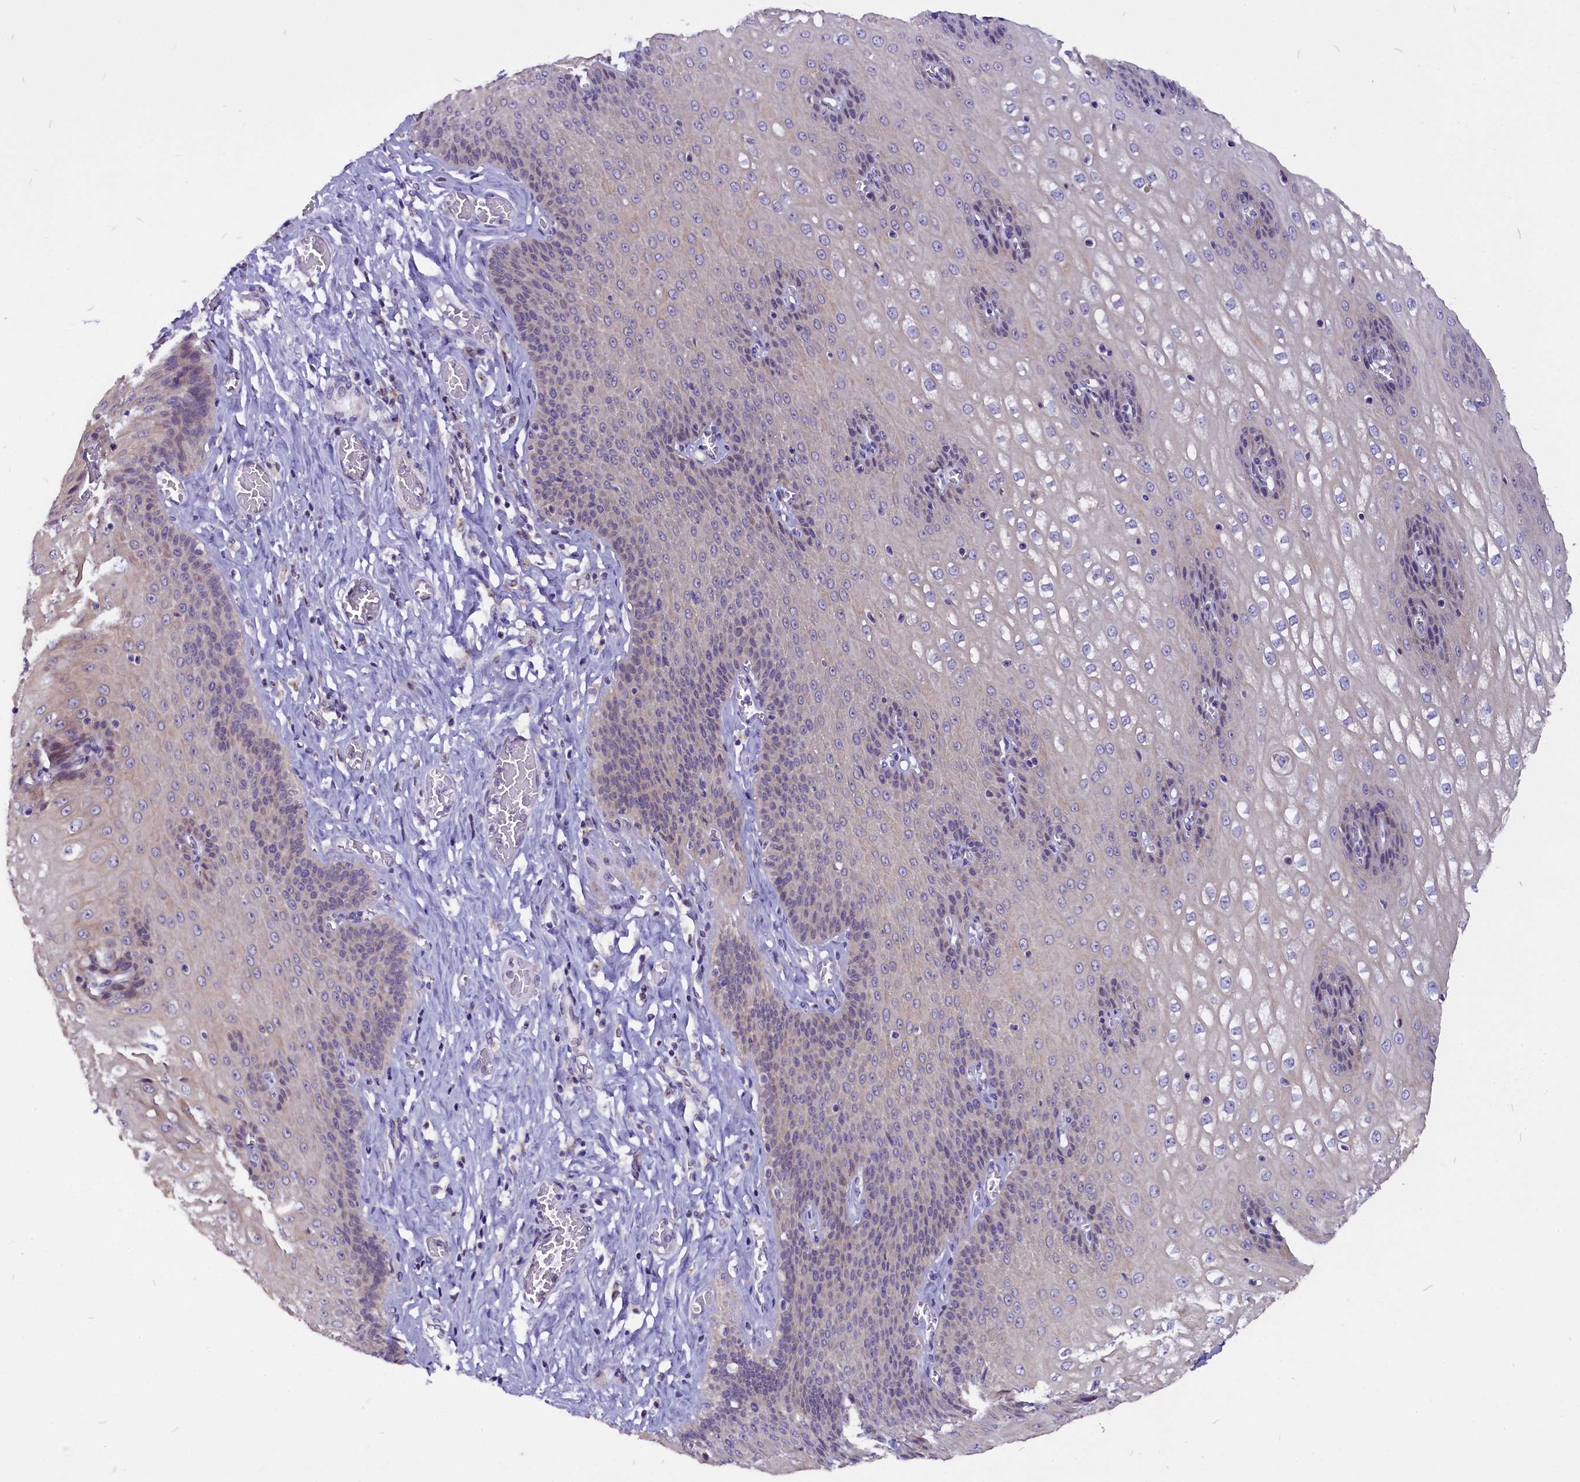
{"staining": {"intensity": "weak", "quantity": "<25%", "location": "cytoplasmic/membranous"}, "tissue": "esophagus", "cell_type": "Squamous epithelial cells", "image_type": "normal", "snomed": [{"axis": "morphology", "description": "Normal tissue, NOS"}, {"axis": "topography", "description": "Esophagus"}], "caption": "This is a image of immunohistochemistry staining of normal esophagus, which shows no positivity in squamous epithelial cells.", "gene": "CEP170", "patient": {"sex": "male", "age": 60}}